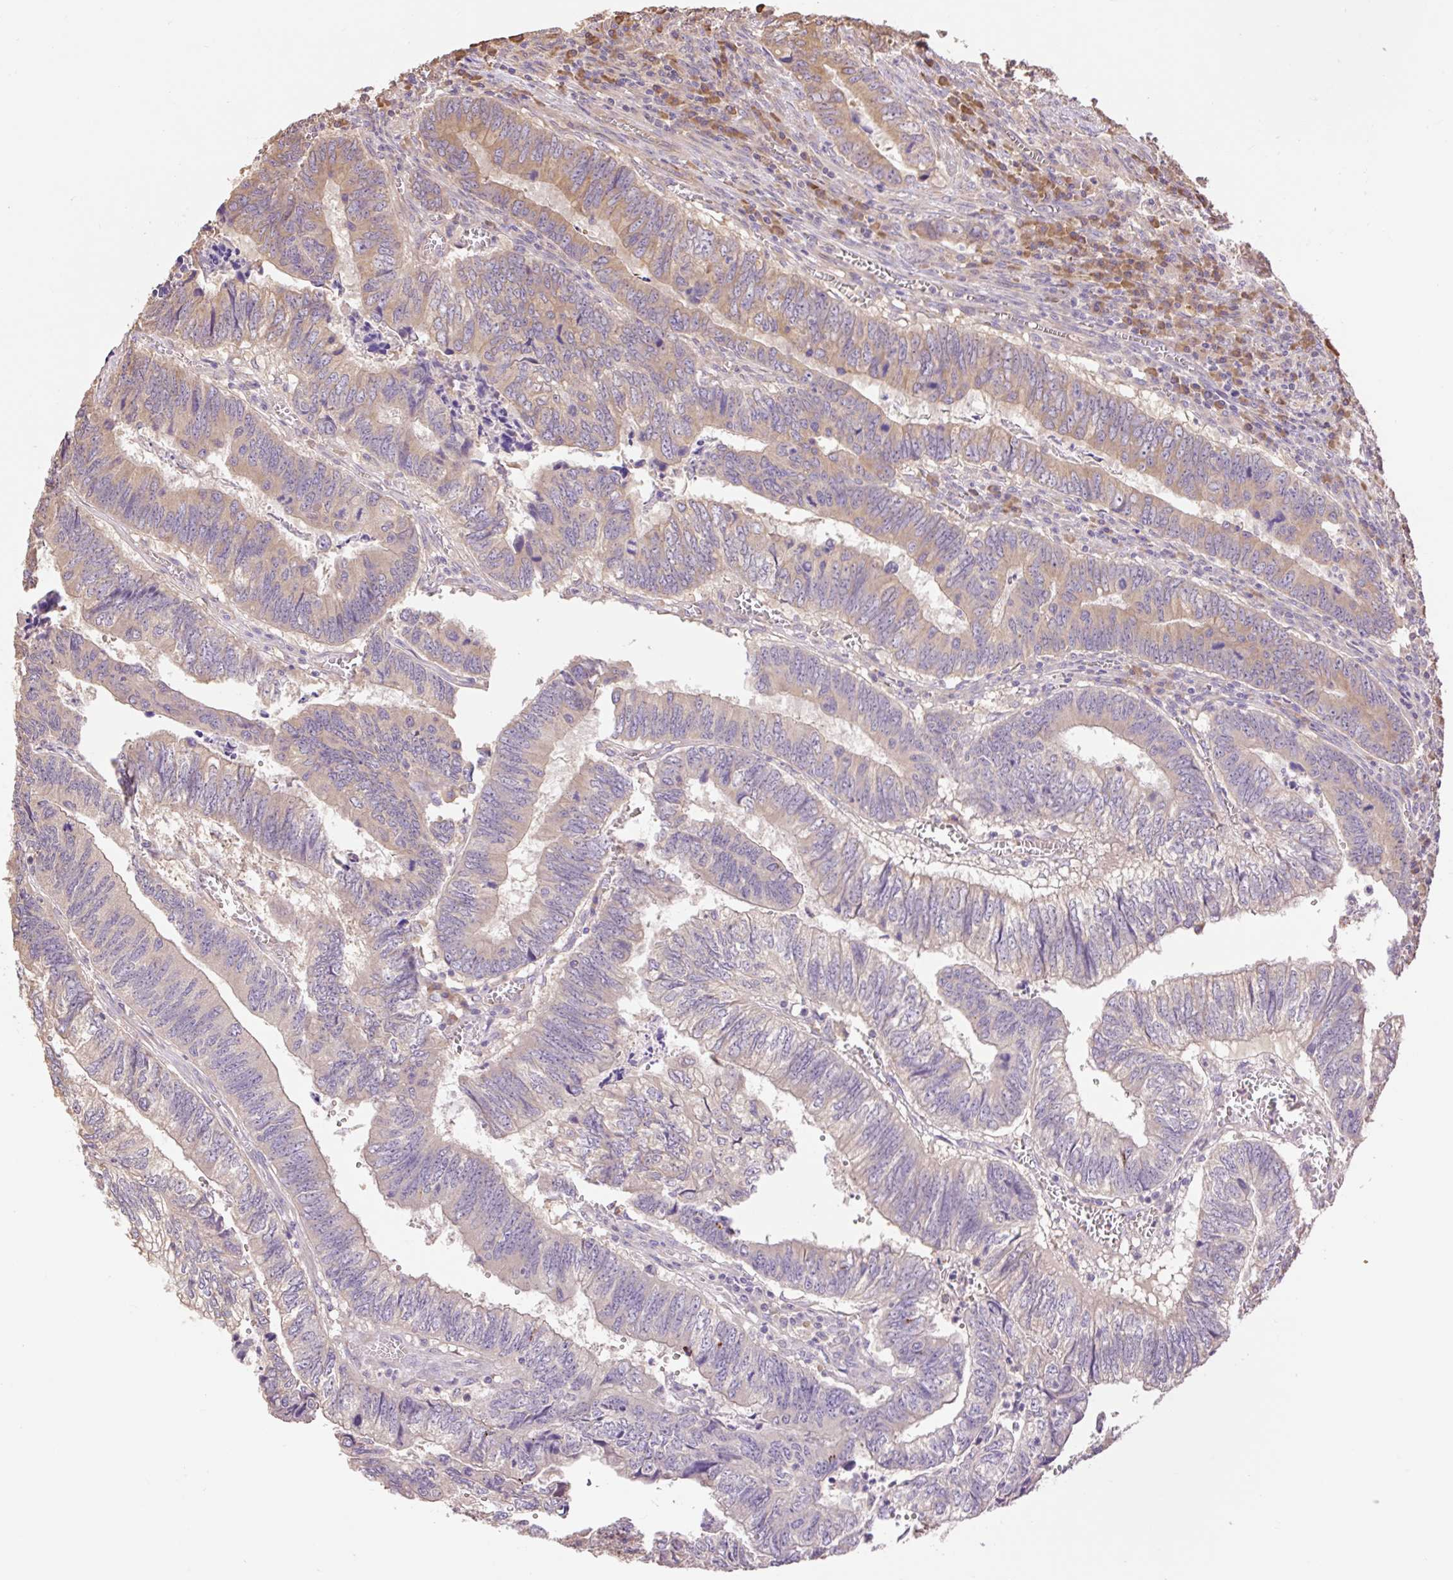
{"staining": {"intensity": "moderate", "quantity": "25%-75%", "location": "cytoplasmic/membranous"}, "tissue": "colorectal cancer", "cell_type": "Tumor cells", "image_type": "cancer", "snomed": [{"axis": "morphology", "description": "Adenocarcinoma, NOS"}, {"axis": "topography", "description": "Colon"}], "caption": "The photomicrograph shows a brown stain indicating the presence of a protein in the cytoplasmic/membranous of tumor cells in colorectal adenocarcinoma.", "gene": "DESI1", "patient": {"sex": "male", "age": 86}}